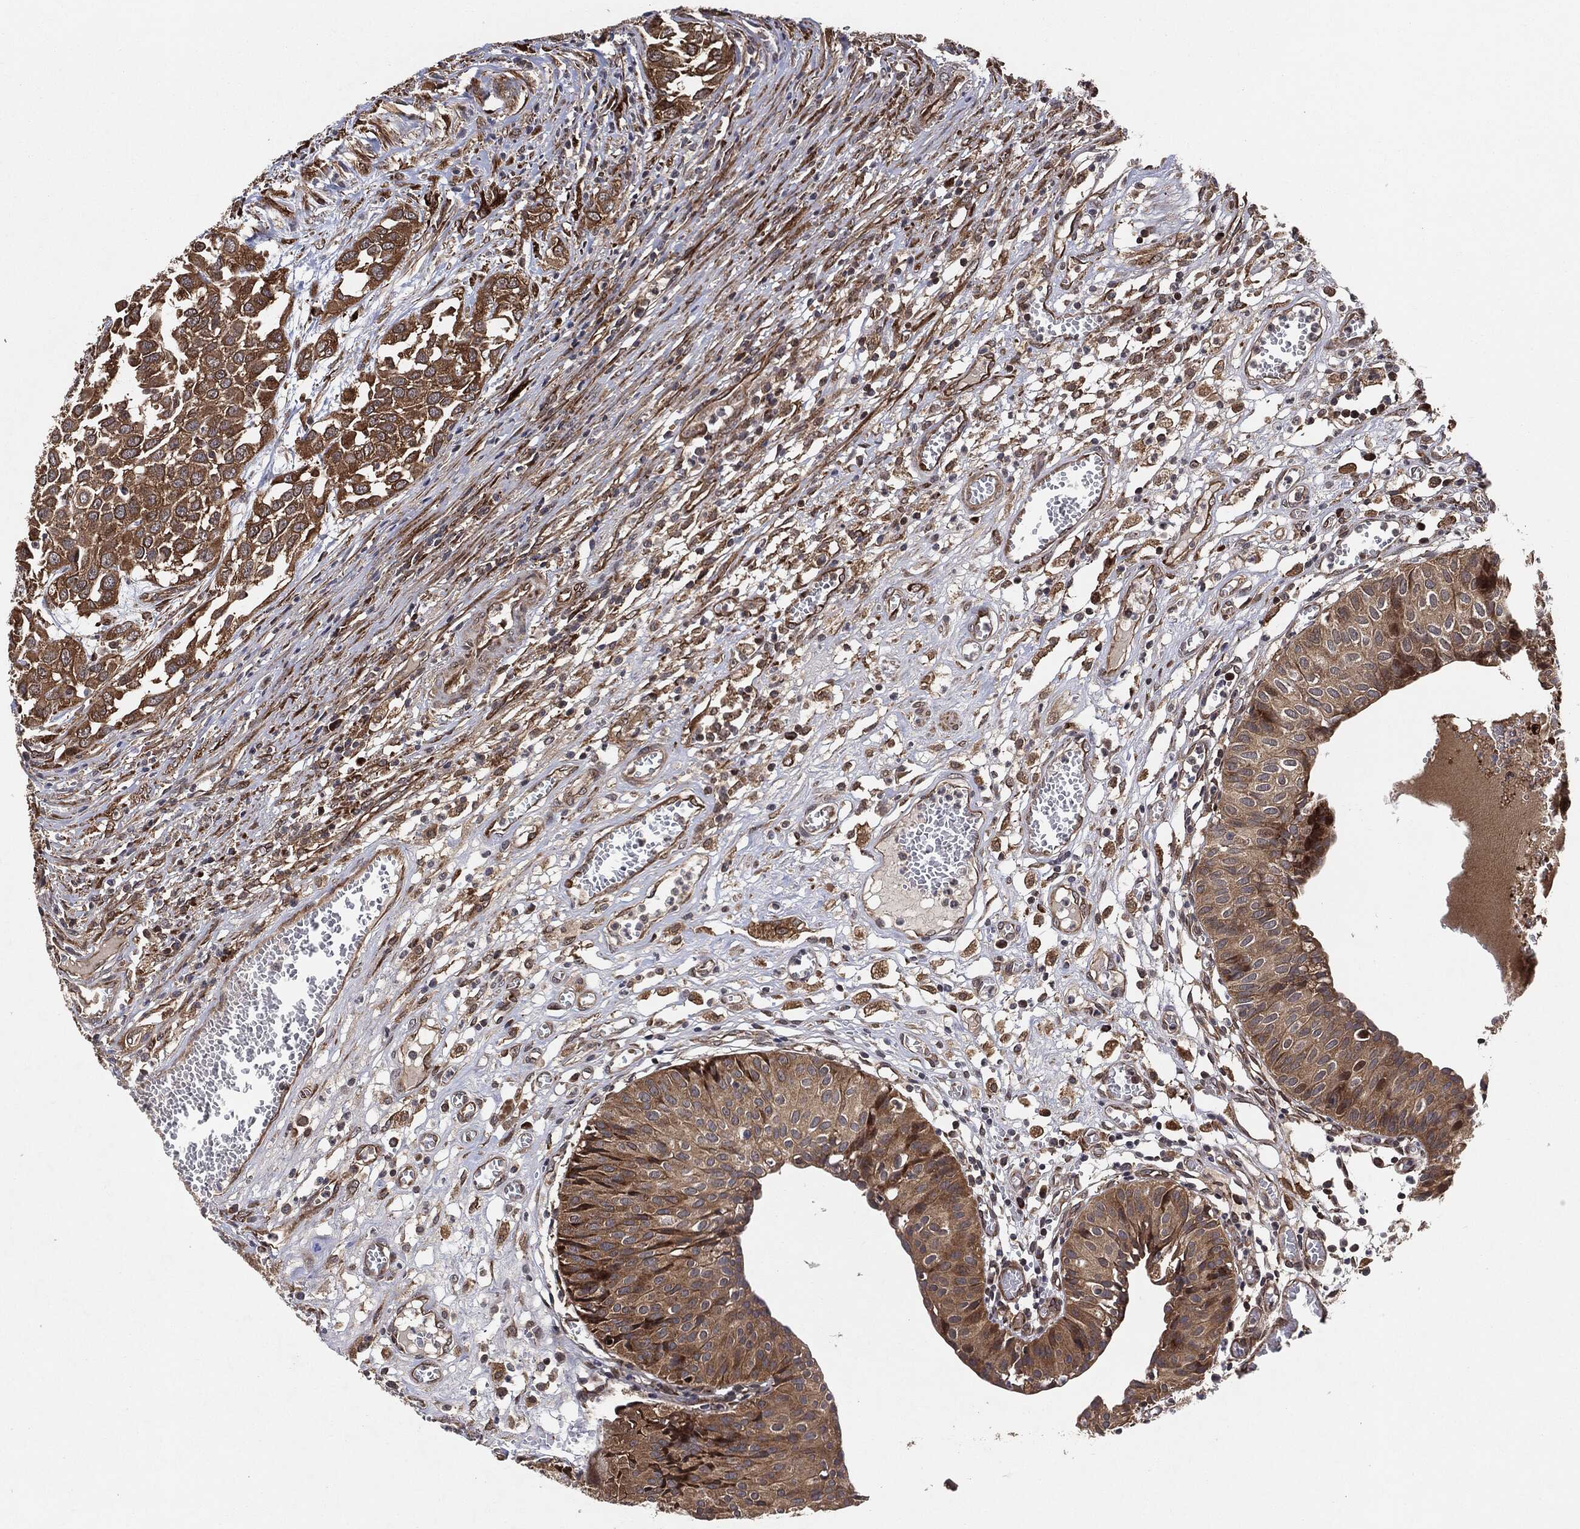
{"staining": {"intensity": "moderate", "quantity": ">75%", "location": "cytoplasmic/membranous"}, "tissue": "urinary bladder", "cell_type": "Urothelial cells", "image_type": "normal", "snomed": [{"axis": "morphology", "description": "Normal tissue, NOS"}, {"axis": "morphology", "description": "Urothelial carcinoma, NOS"}, {"axis": "morphology", "description": "Urothelial carcinoma, High grade"}, {"axis": "topography", "description": "Urinary bladder"}], "caption": "An immunohistochemistry histopathology image of normal tissue is shown. Protein staining in brown shows moderate cytoplasmic/membranous positivity in urinary bladder within urothelial cells.", "gene": "BCAR1", "patient": {"sex": "male", "age": 57}}